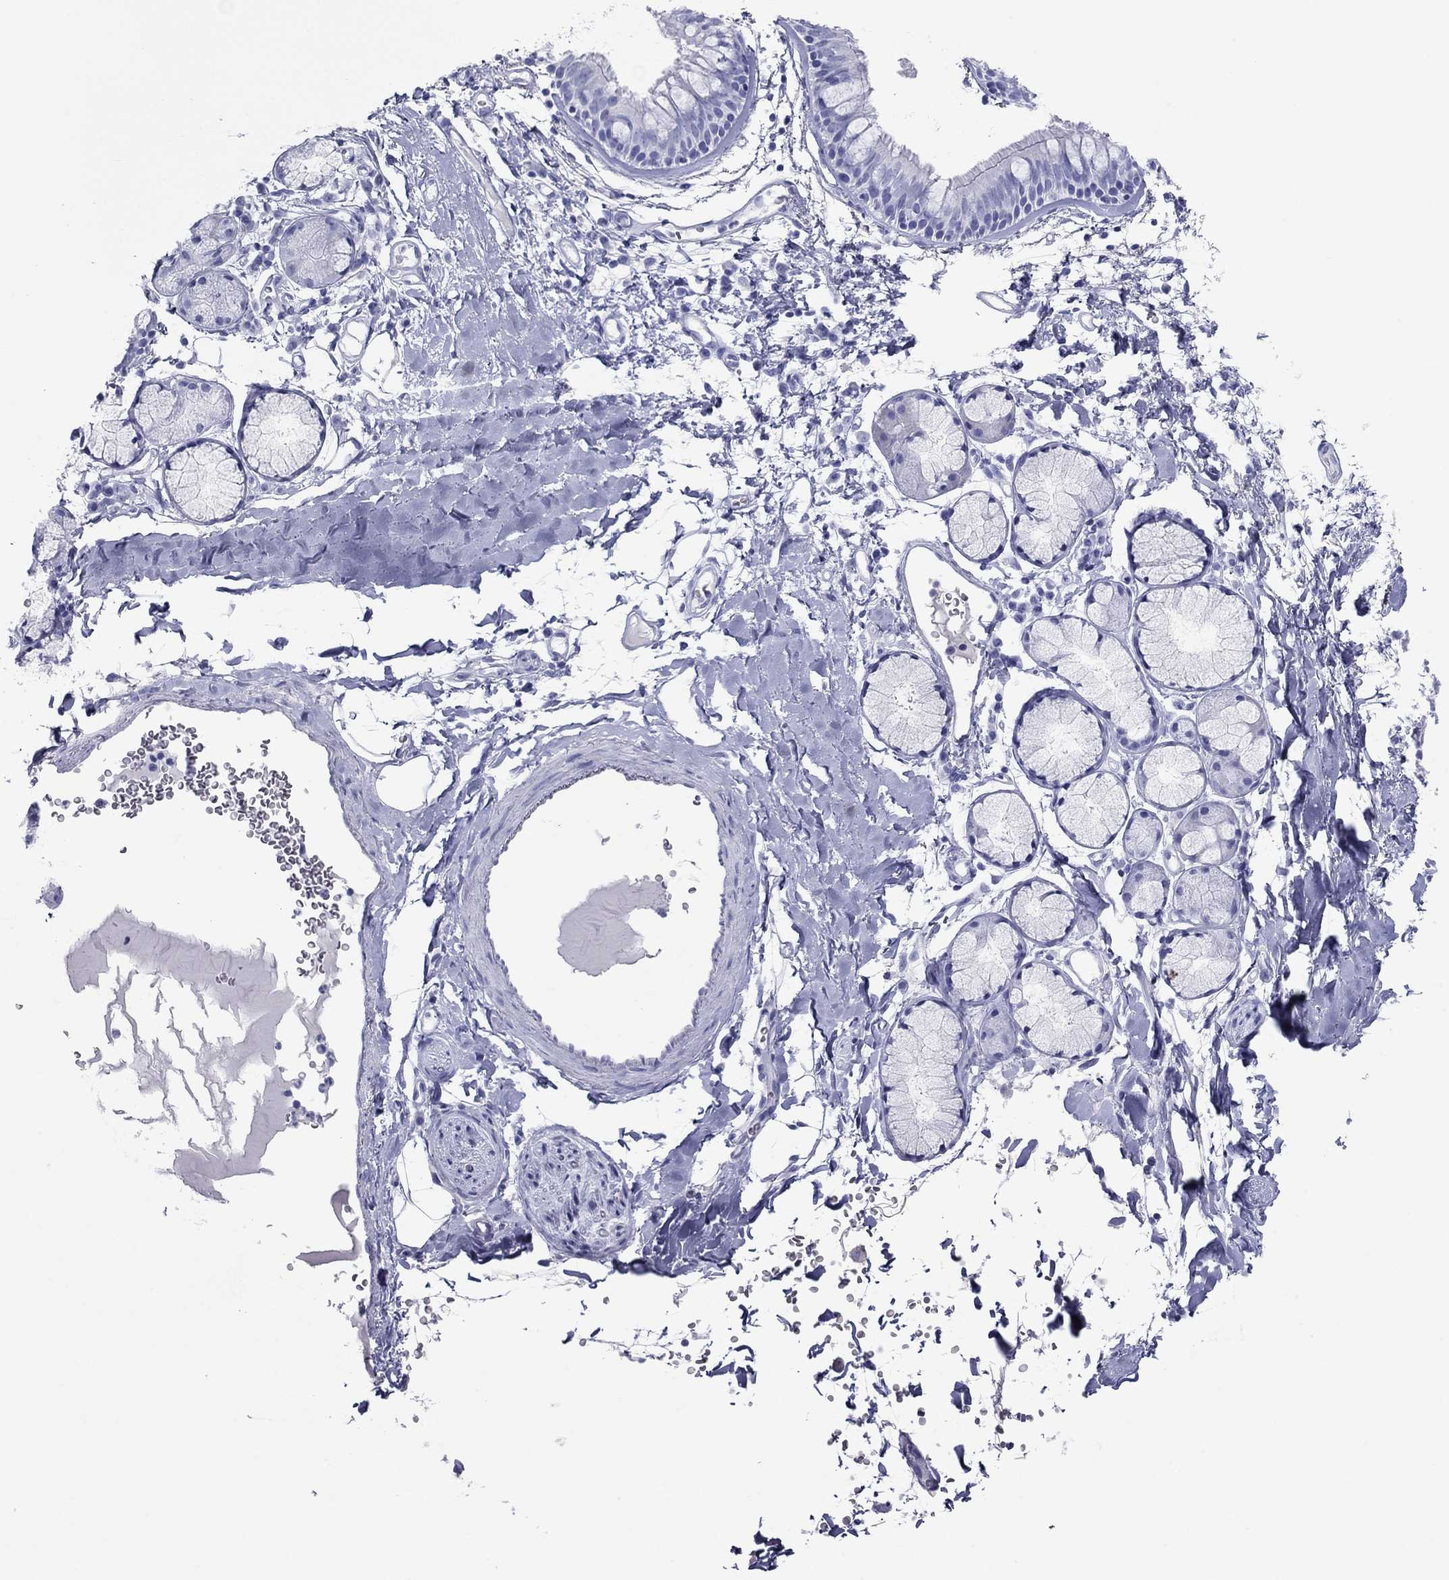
{"staining": {"intensity": "negative", "quantity": "none", "location": "none"}, "tissue": "bronchus", "cell_type": "Respiratory epithelial cells", "image_type": "normal", "snomed": [{"axis": "morphology", "description": "Normal tissue, NOS"}, {"axis": "morphology", "description": "Squamous cell carcinoma, NOS"}, {"axis": "topography", "description": "Cartilage tissue"}, {"axis": "topography", "description": "Bronchus"}], "caption": "Immunohistochemistry micrograph of unremarkable human bronchus stained for a protein (brown), which demonstrates no expression in respiratory epithelial cells. The staining is performed using DAB brown chromogen with nuclei counter-stained in using hematoxylin.", "gene": "ATP4A", "patient": {"sex": "male", "age": 72}}